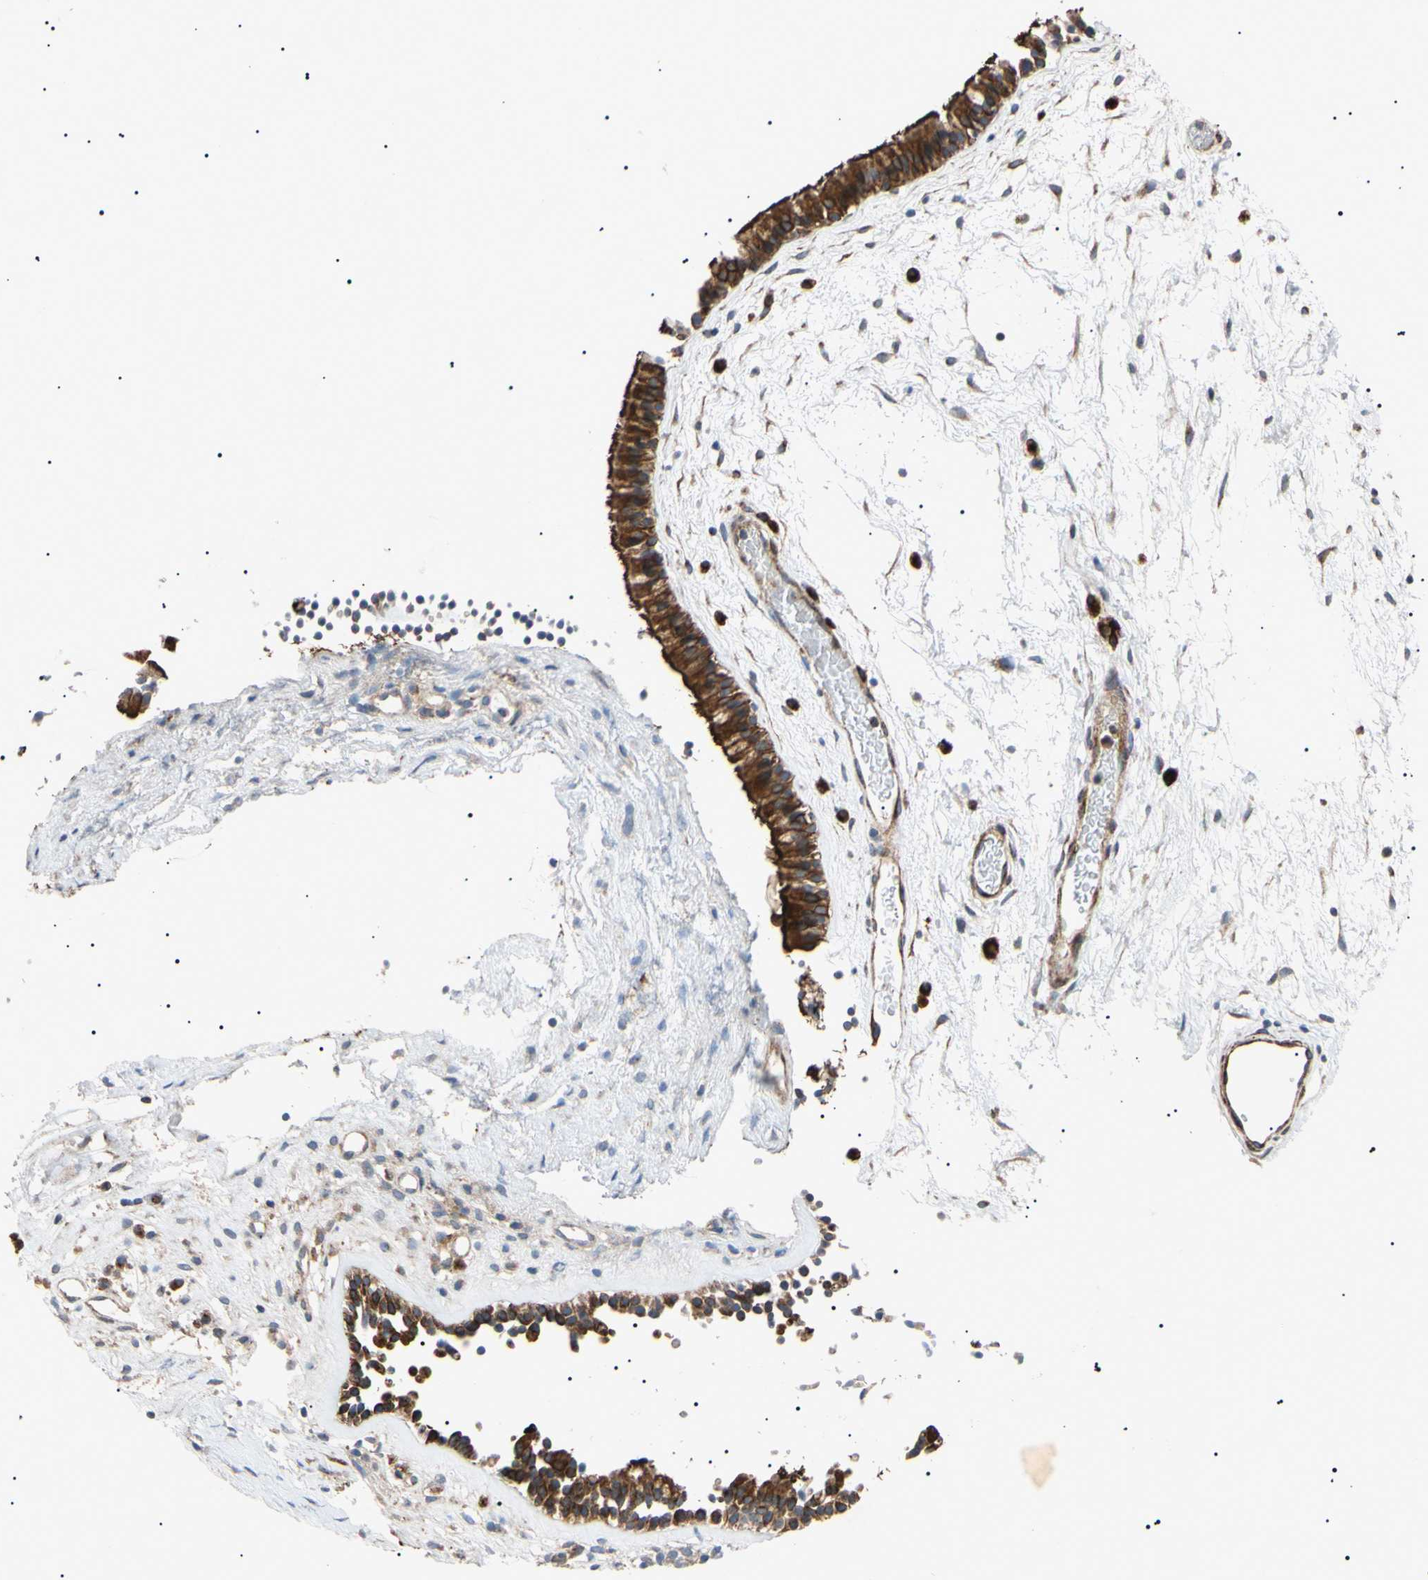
{"staining": {"intensity": "strong", "quantity": ">75%", "location": "cytoplasmic/membranous,nuclear"}, "tissue": "nasopharynx", "cell_type": "Respiratory epithelial cells", "image_type": "normal", "snomed": [{"axis": "morphology", "description": "Normal tissue, NOS"}, {"axis": "morphology", "description": "Inflammation, NOS"}, {"axis": "topography", "description": "Nasopharynx"}], "caption": "Brown immunohistochemical staining in unremarkable nasopharynx displays strong cytoplasmic/membranous,nuclear expression in about >75% of respiratory epithelial cells.", "gene": "TUBB4A", "patient": {"sex": "male", "age": 48}}